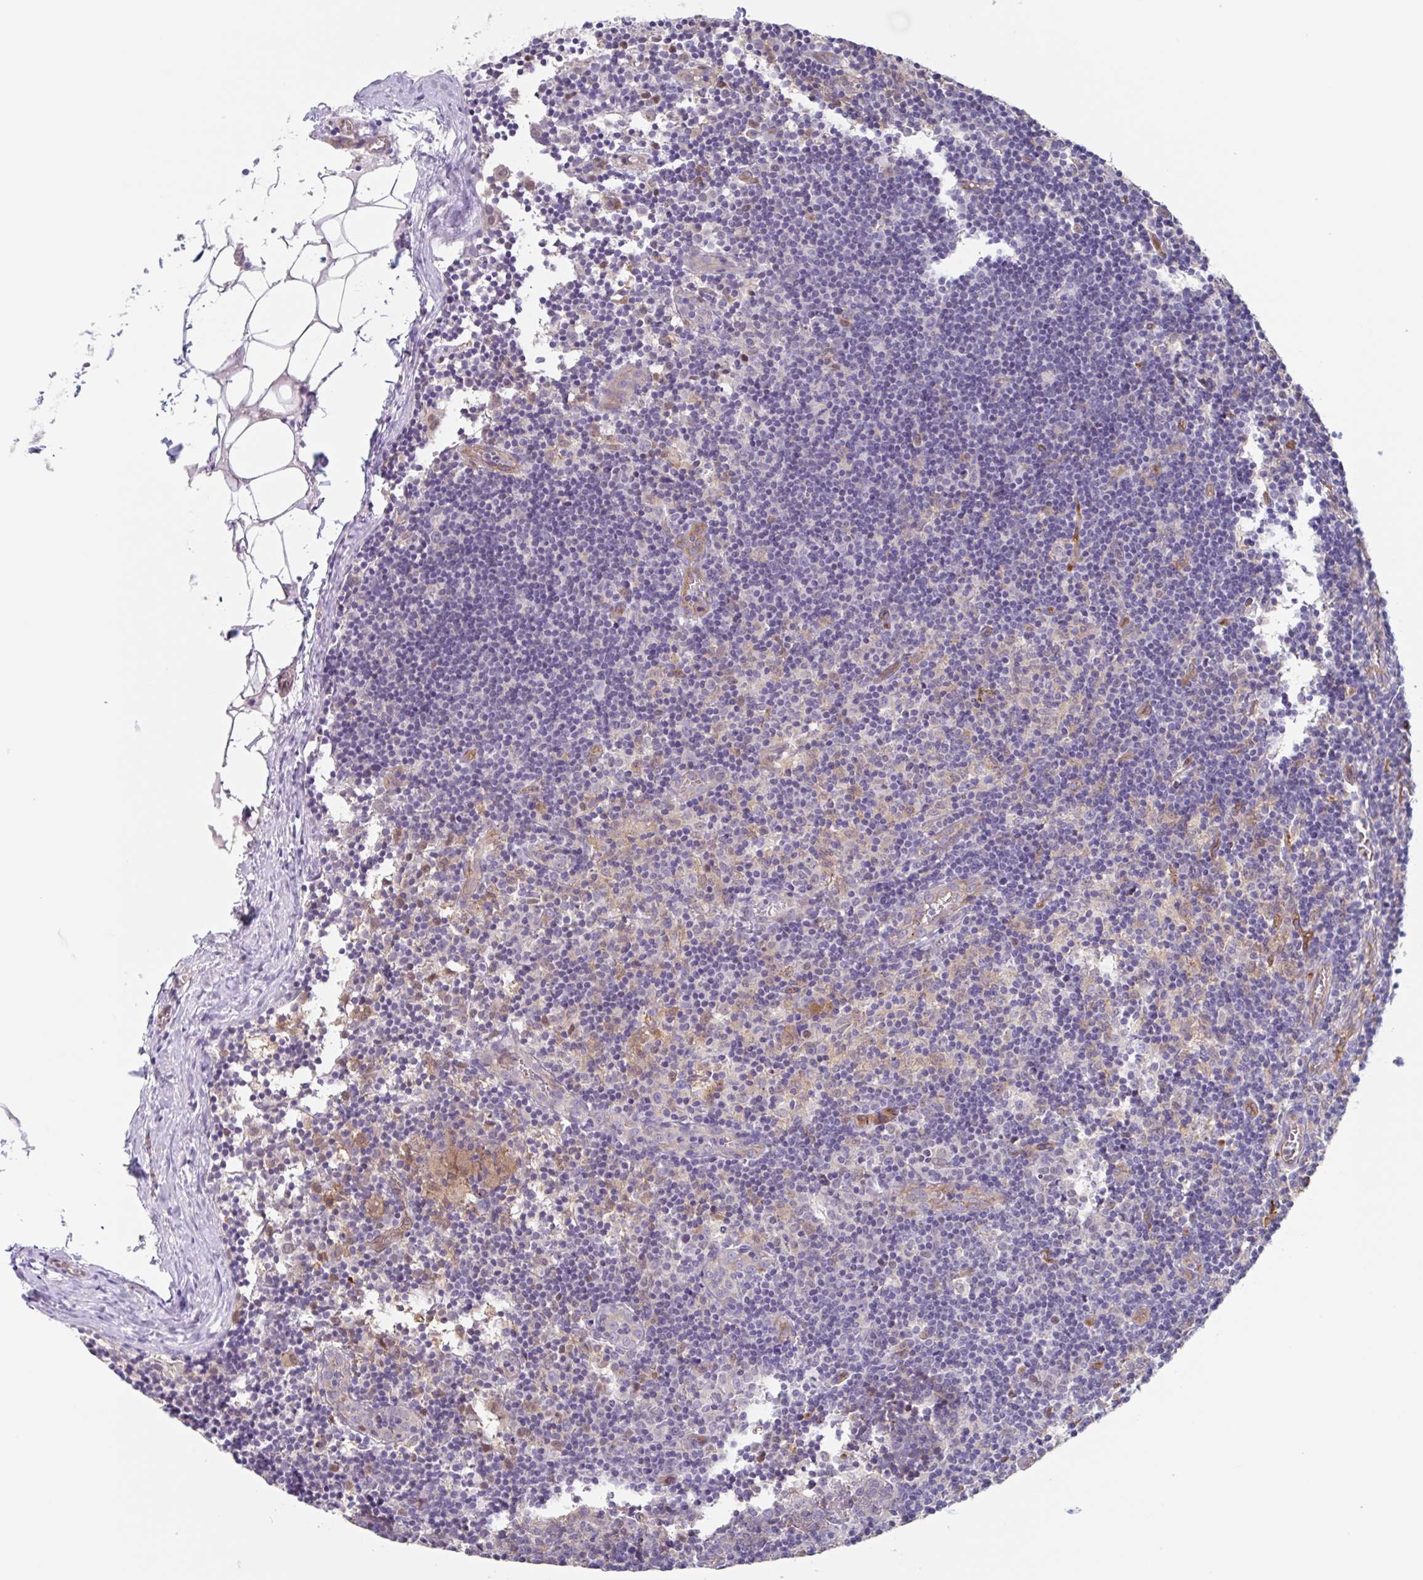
{"staining": {"intensity": "negative", "quantity": "none", "location": "none"}, "tissue": "lymph node", "cell_type": "Germinal center cells", "image_type": "normal", "snomed": [{"axis": "morphology", "description": "Normal tissue, NOS"}, {"axis": "topography", "description": "Lymph node"}], "caption": "Immunohistochemistry (IHC) photomicrograph of benign human lymph node stained for a protein (brown), which demonstrates no positivity in germinal center cells.", "gene": "EHD4", "patient": {"sex": "female", "age": 45}}